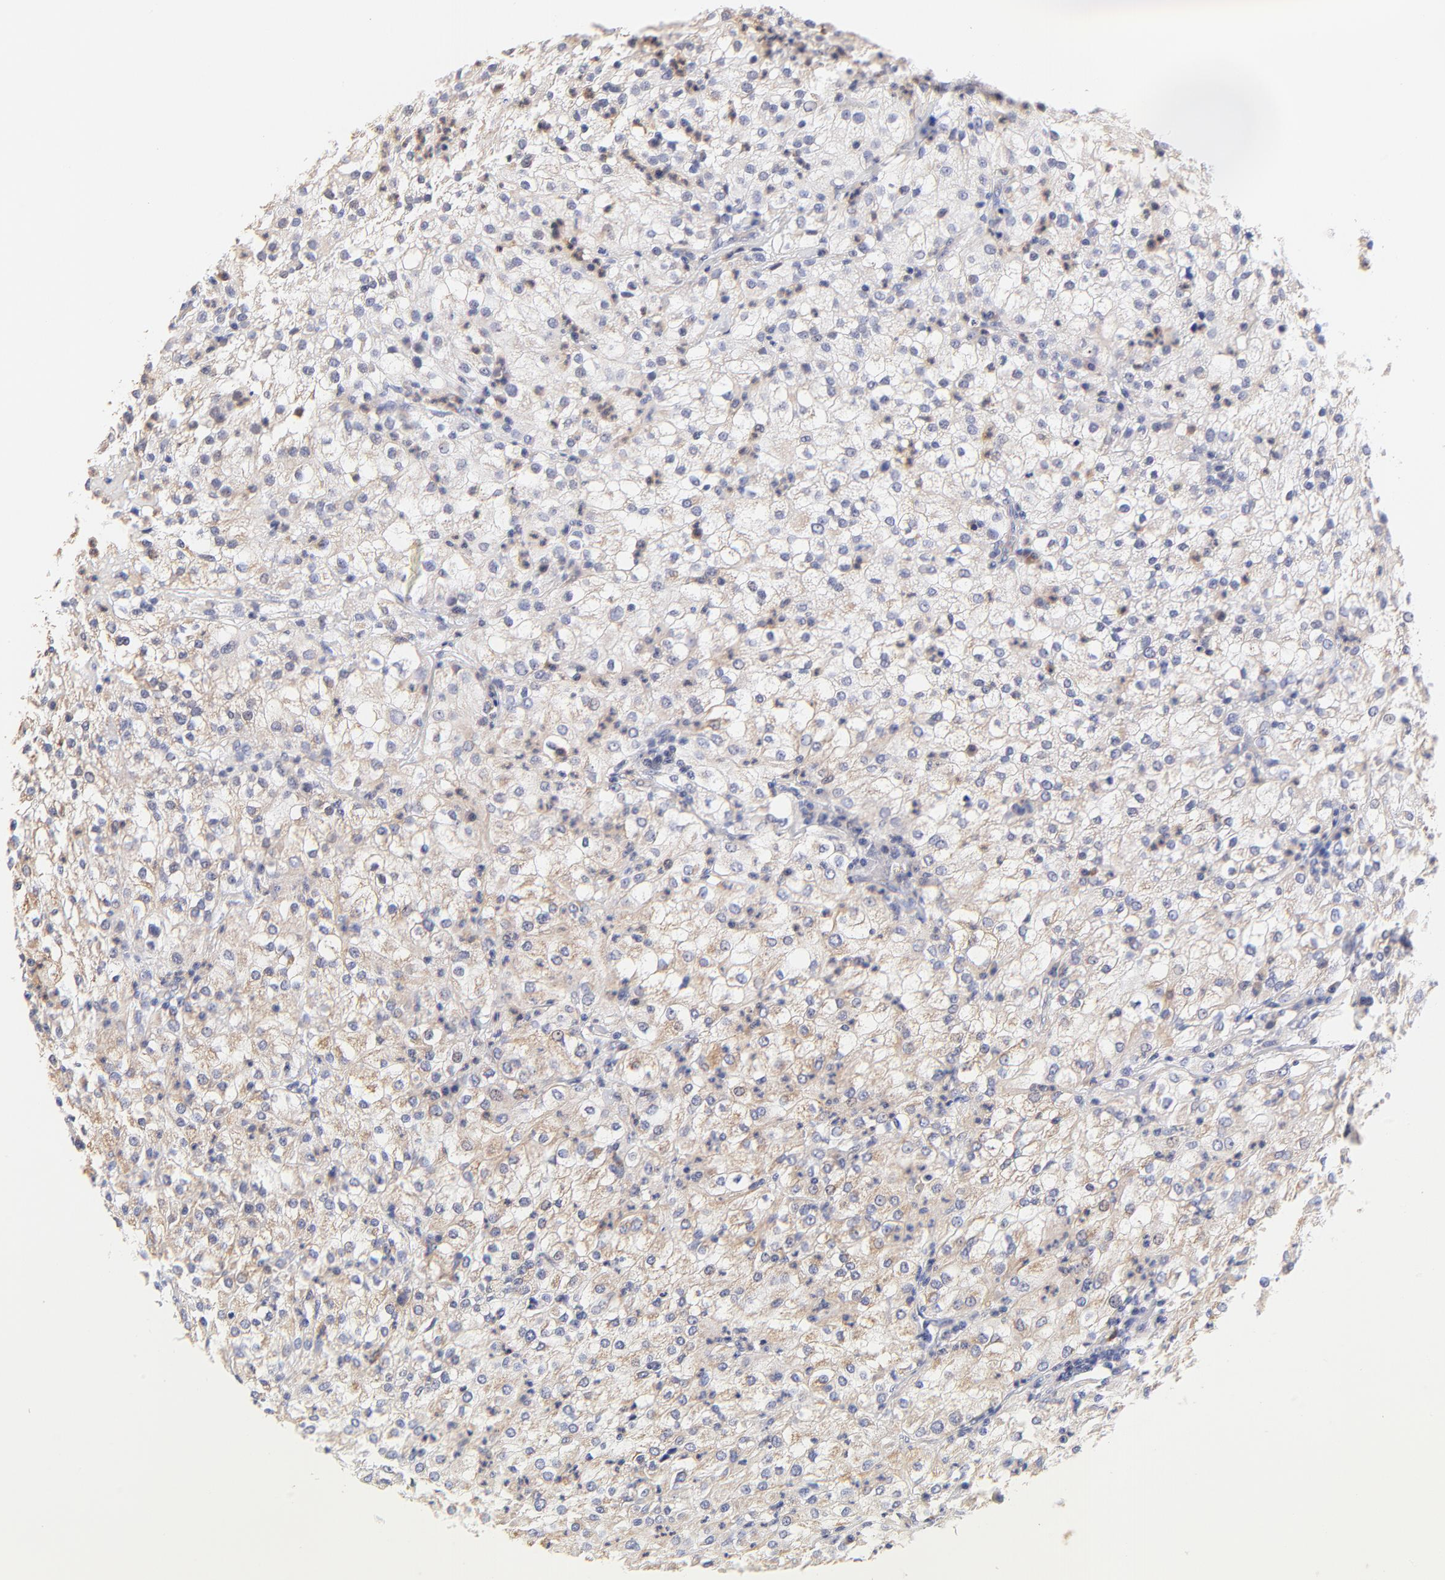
{"staining": {"intensity": "negative", "quantity": "none", "location": "none"}, "tissue": "renal cancer", "cell_type": "Tumor cells", "image_type": "cancer", "snomed": [{"axis": "morphology", "description": "Adenocarcinoma, NOS"}, {"axis": "topography", "description": "Kidney"}], "caption": "This is an immunohistochemistry photomicrograph of human renal cancer. There is no positivity in tumor cells.", "gene": "PTK7", "patient": {"sex": "male", "age": 59}}